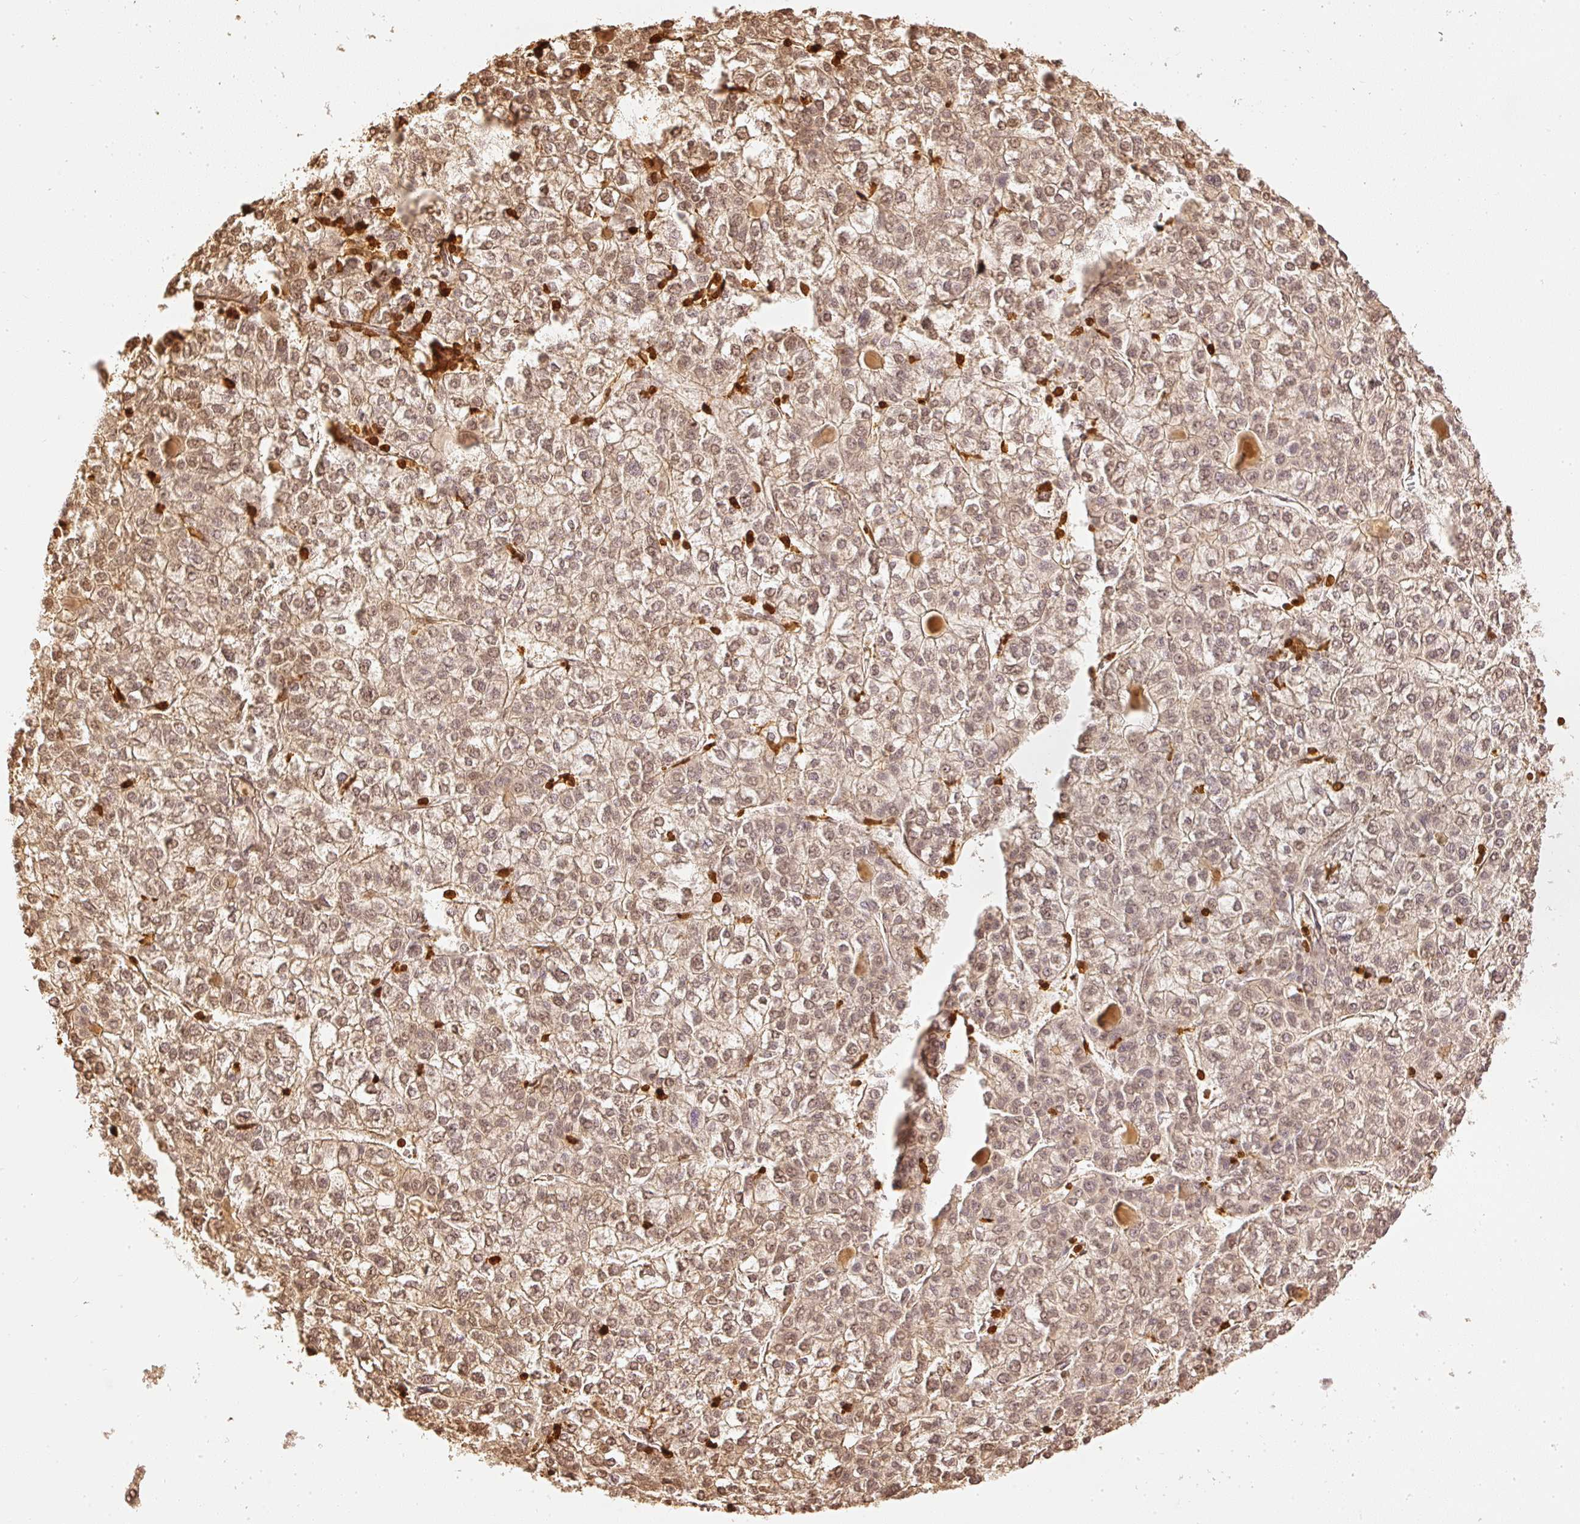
{"staining": {"intensity": "weak", "quantity": ">75%", "location": "cytoplasmic/membranous,nuclear"}, "tissue": "liver cancer", "cell_type": "Tumor cells", "image_type": "cancer", "snomed": [{"axis": "morphology", "description": "Carcinoma, Hepatocellular, NOS"}, {"axis": "topography", "description": "Liver"}], "caption": "Immunohistochemical staining of human liver cancer reveals weak cytoplasmic/membranous and nuclear protein staining in about >75% of tumor cells. (brown staining indicates protein expression, while blue staining denotes nuclei).", "gene": "PFN1", "patient": {"sex": "female", "age": 43}}